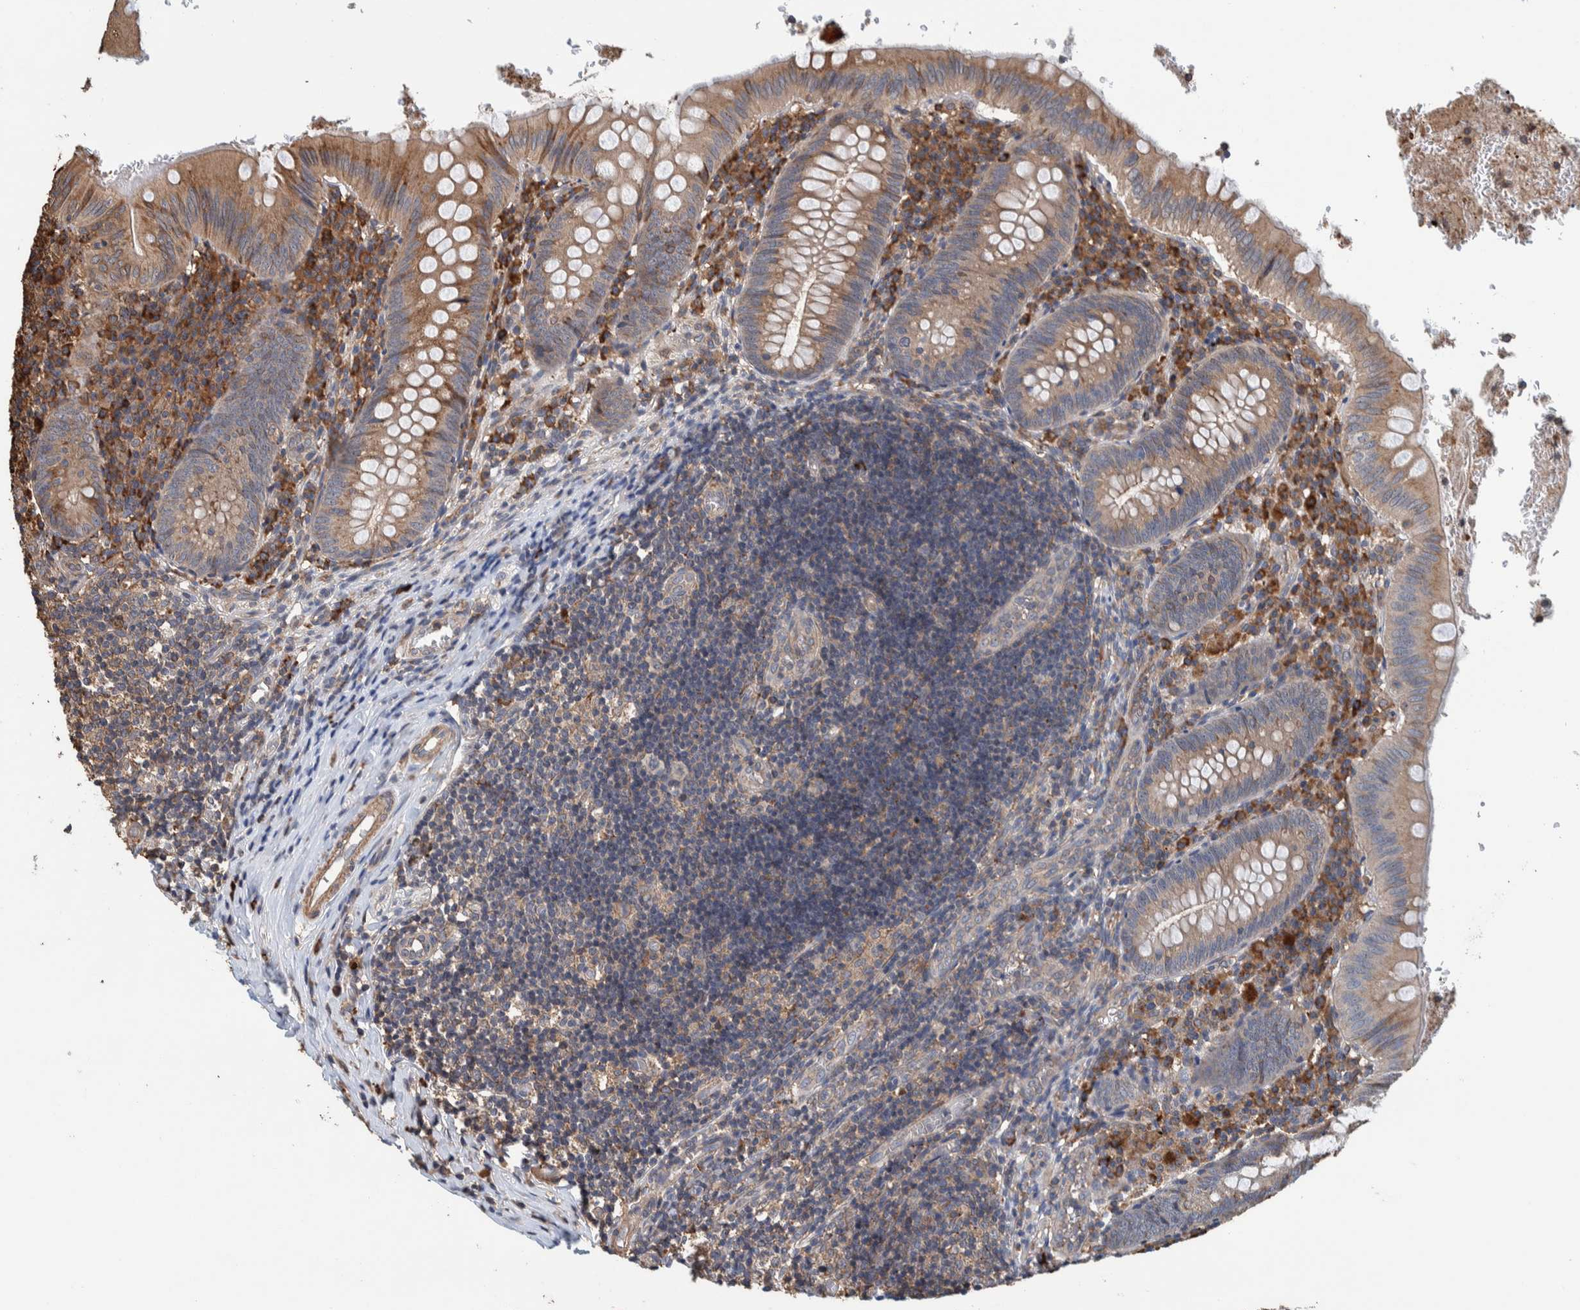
{"staining": {"intensity": "moderate", "quantity": ">75%", "location": "cytoplasmic/membranous"}, "tissue": "appendix", "cell_type": "Glandular cells", "image_type": "normal", "snomed": [{"axis": "morphology", "description": "Normal tissue, NOS"}, {"axis": "topography", "description": "Appendix"}], "caption": "Unremarkable appendix reveals moderate cytoplasmic/membranous expression in approximately >75% of glandular cells, visualized by immunohistochemistry. Nuclei are stained in blue.", "gene": "PLA2G3", "patient": {"sex": "male", "age": 8}}